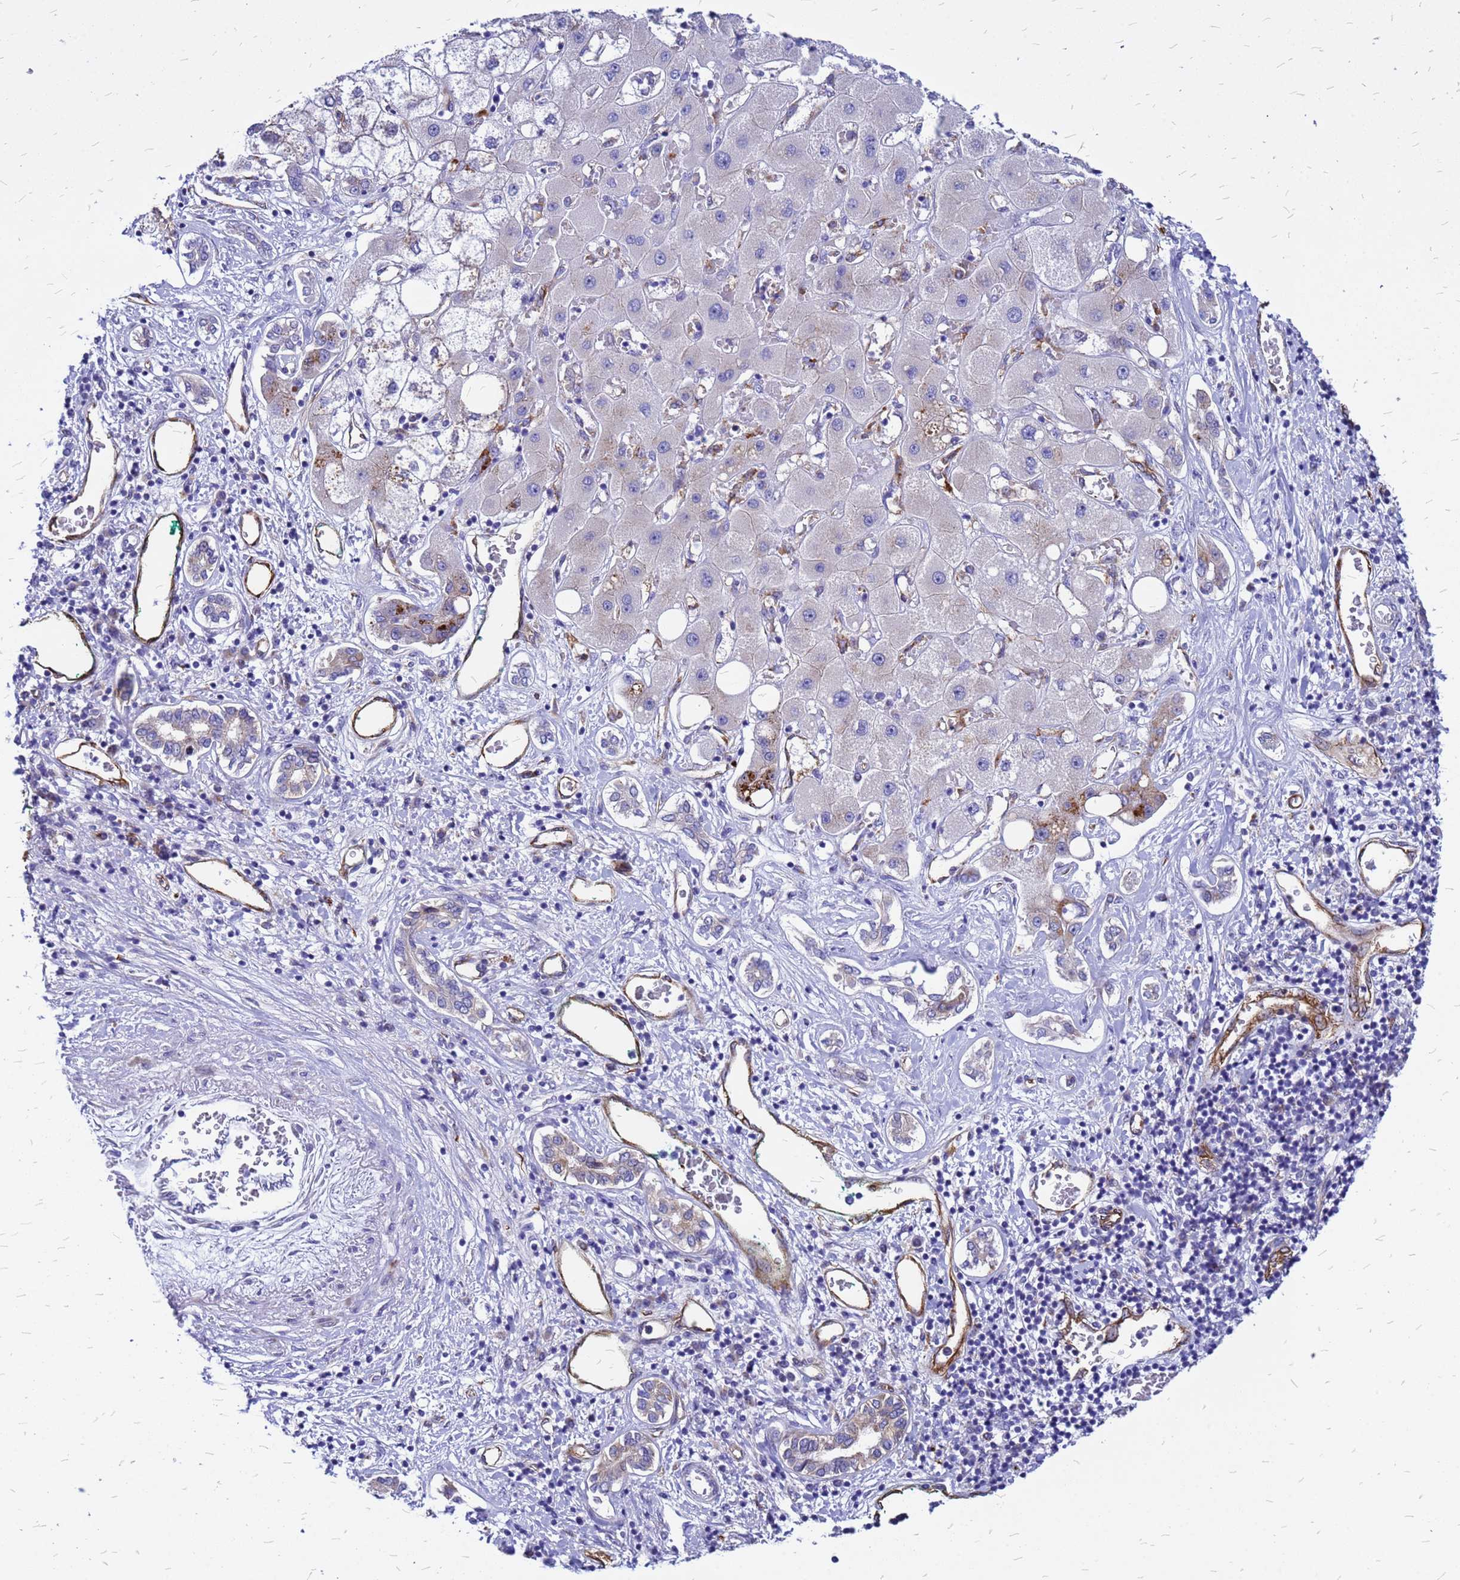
{"staining": {"intensity": "negative", "quantity": "none", "location": "none"}, "tissue": "liver cancer", "cell_type": "Tumor cells", "image_type": "cancer", "snomed": [{"axis": "morphology", "description": "Carcinoma, Hepatocellular, NOS"}, {"axis": "topography", "description": "Liver"}], "caption": "DAB immunohistochemical staining of human hepatocellular carcinoma (liver) shows no significant expression in tumor cells.", "gene": "NOSTRIN", "patient": {"sex": "male", "age": 65}}